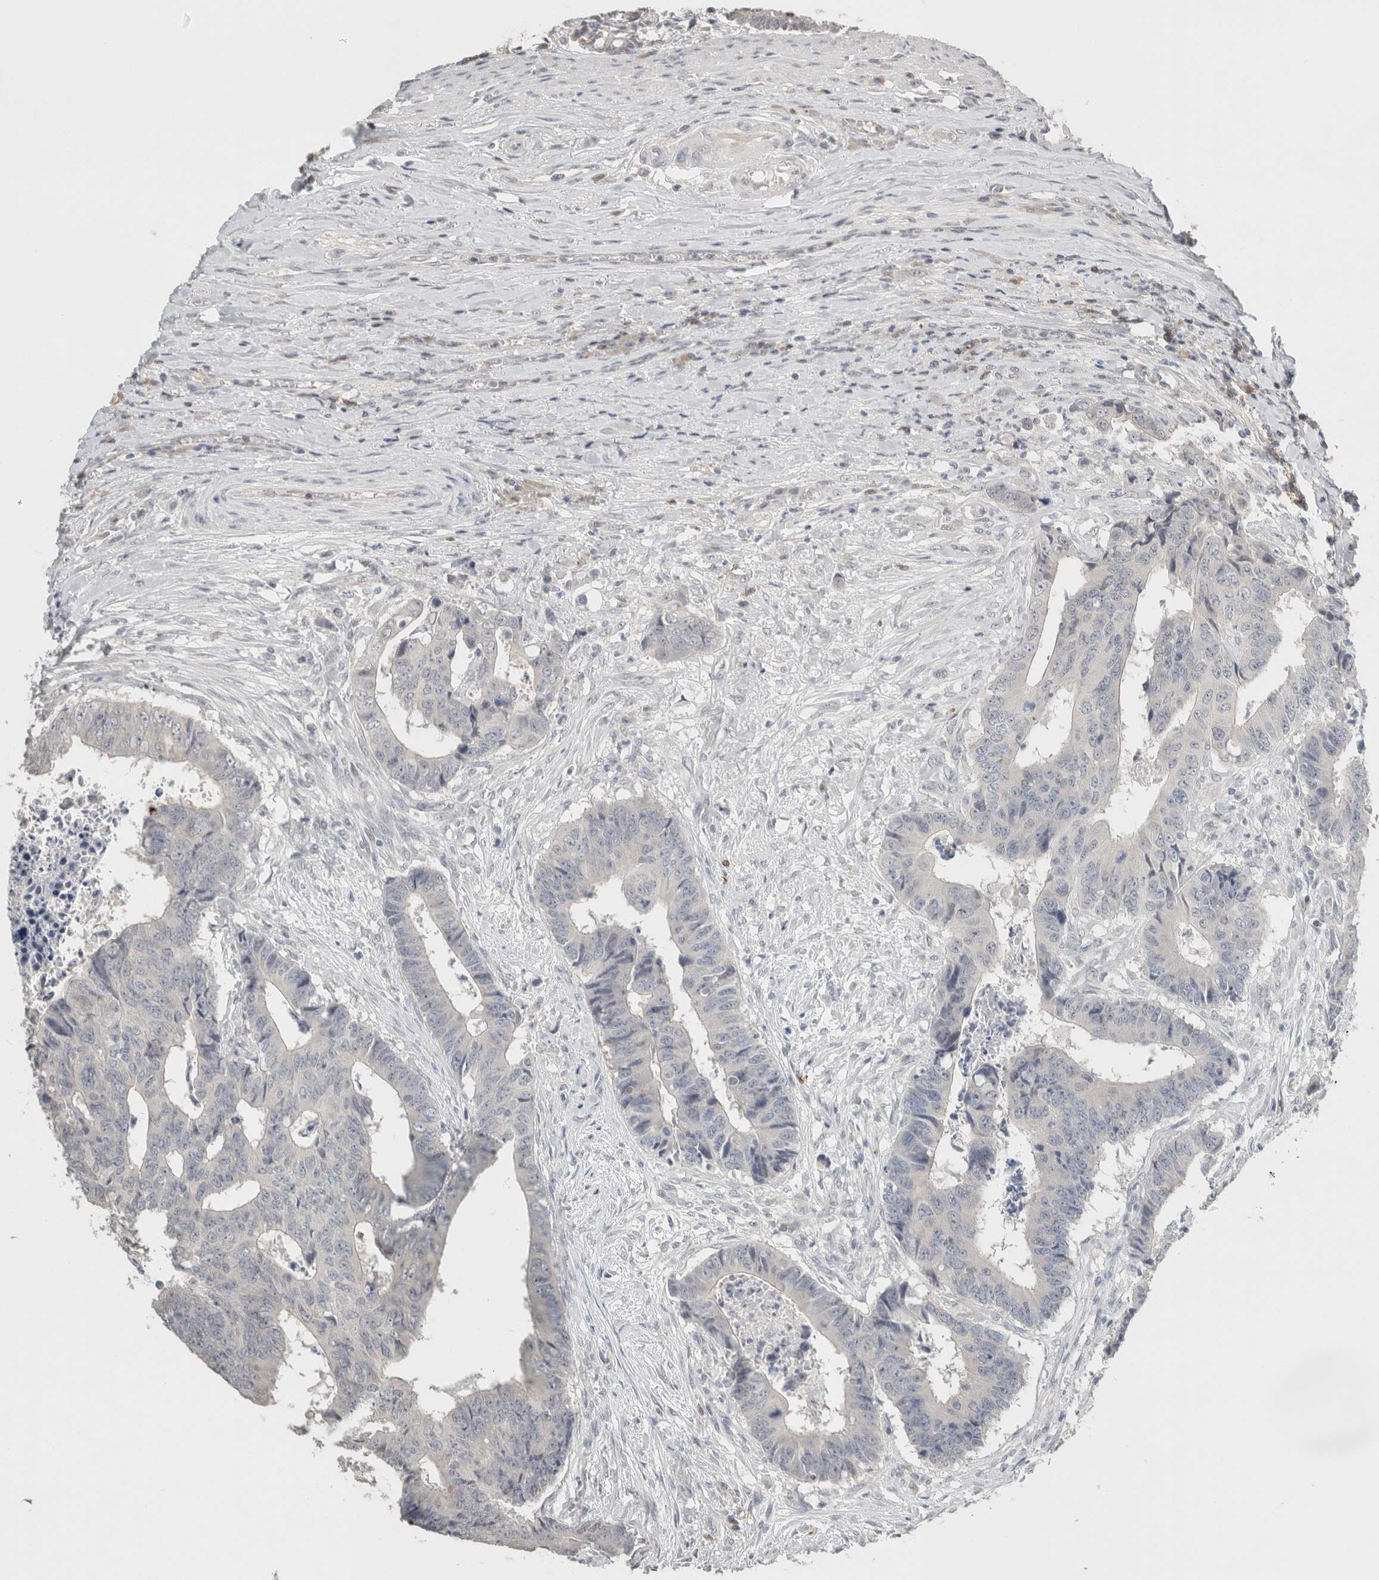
{"staining": {"intensity": "negative", "quantity": "none", "location": "none"}, "tissue": "colorectal cancer", "cell_type": "Tumor cells", "image_type": "cancer", "snomed": [{"axis": "morphology", "description": "Adenocarcinoma, NOS"}, {"axis": "topography", "description": "Rectum"}], "caption": "High magnification brightfield microscopy of colorectal cancer stained with DAB (3,3'-diaminobenzidine) (brown) and counterstained with hematoxylin (blue): tumor cells show no significant expression.", "gene": "TRAT1", "patient": {"sex": "male", "age": 84}}